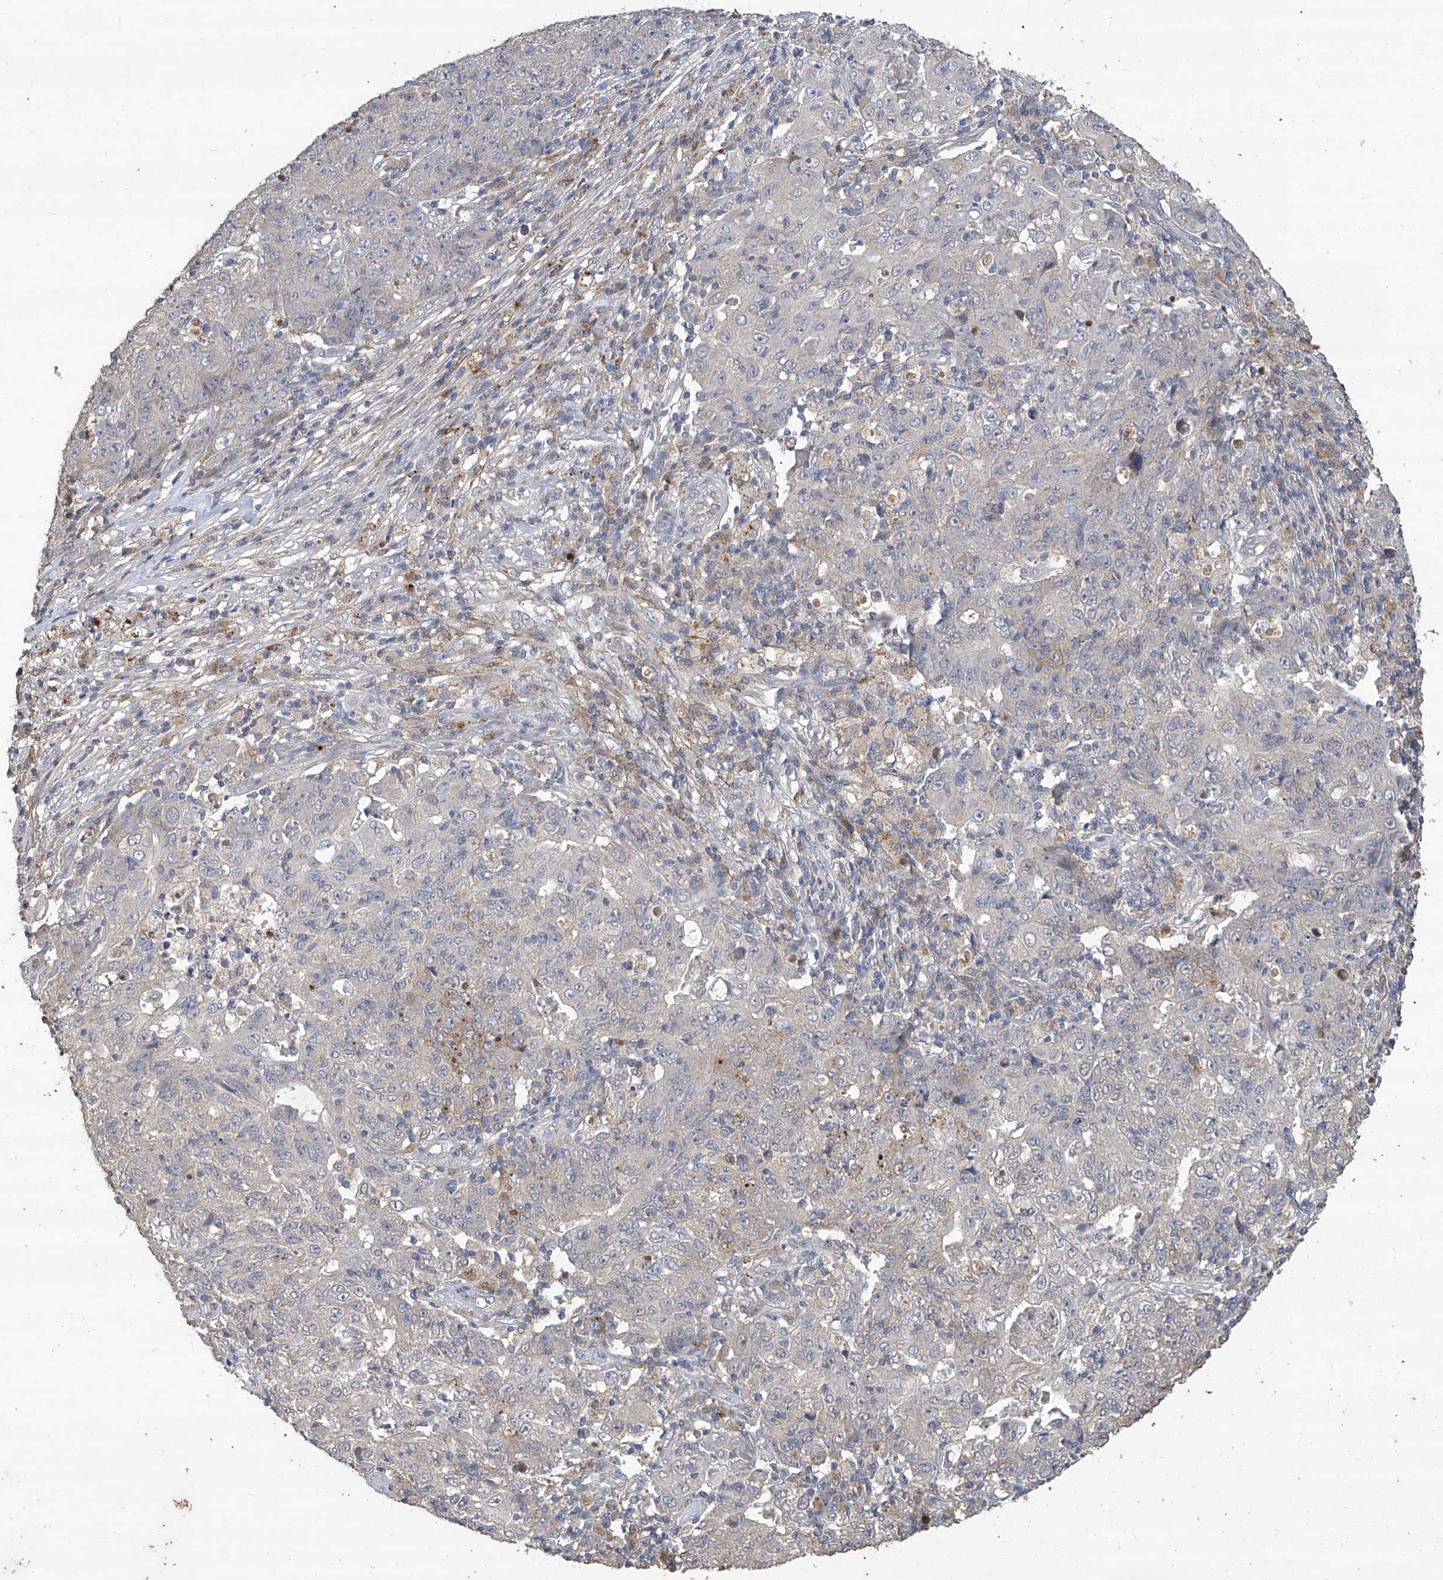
{"staining": {"intensity": "negative", "quantity": "none", "location": "none"}, "tissue": "ovarian cancer", "cell_type": "Tumor cells", "image_type": "cancer", "snomed": [{"axis": "morphology", "description": "Carcinoma, endometroid"}, {"axis": "topography", "description": "Ovary"}], "caption": "Immunohistochemistry micrograph of neoplastic tissue: ovarian cancer stained with DAB (3,3'-diaminobenzidine) displays no significant protein expression in tumor cells.", "gene": "TXNIP", "patient": {"sex": "female", "age": 42}}